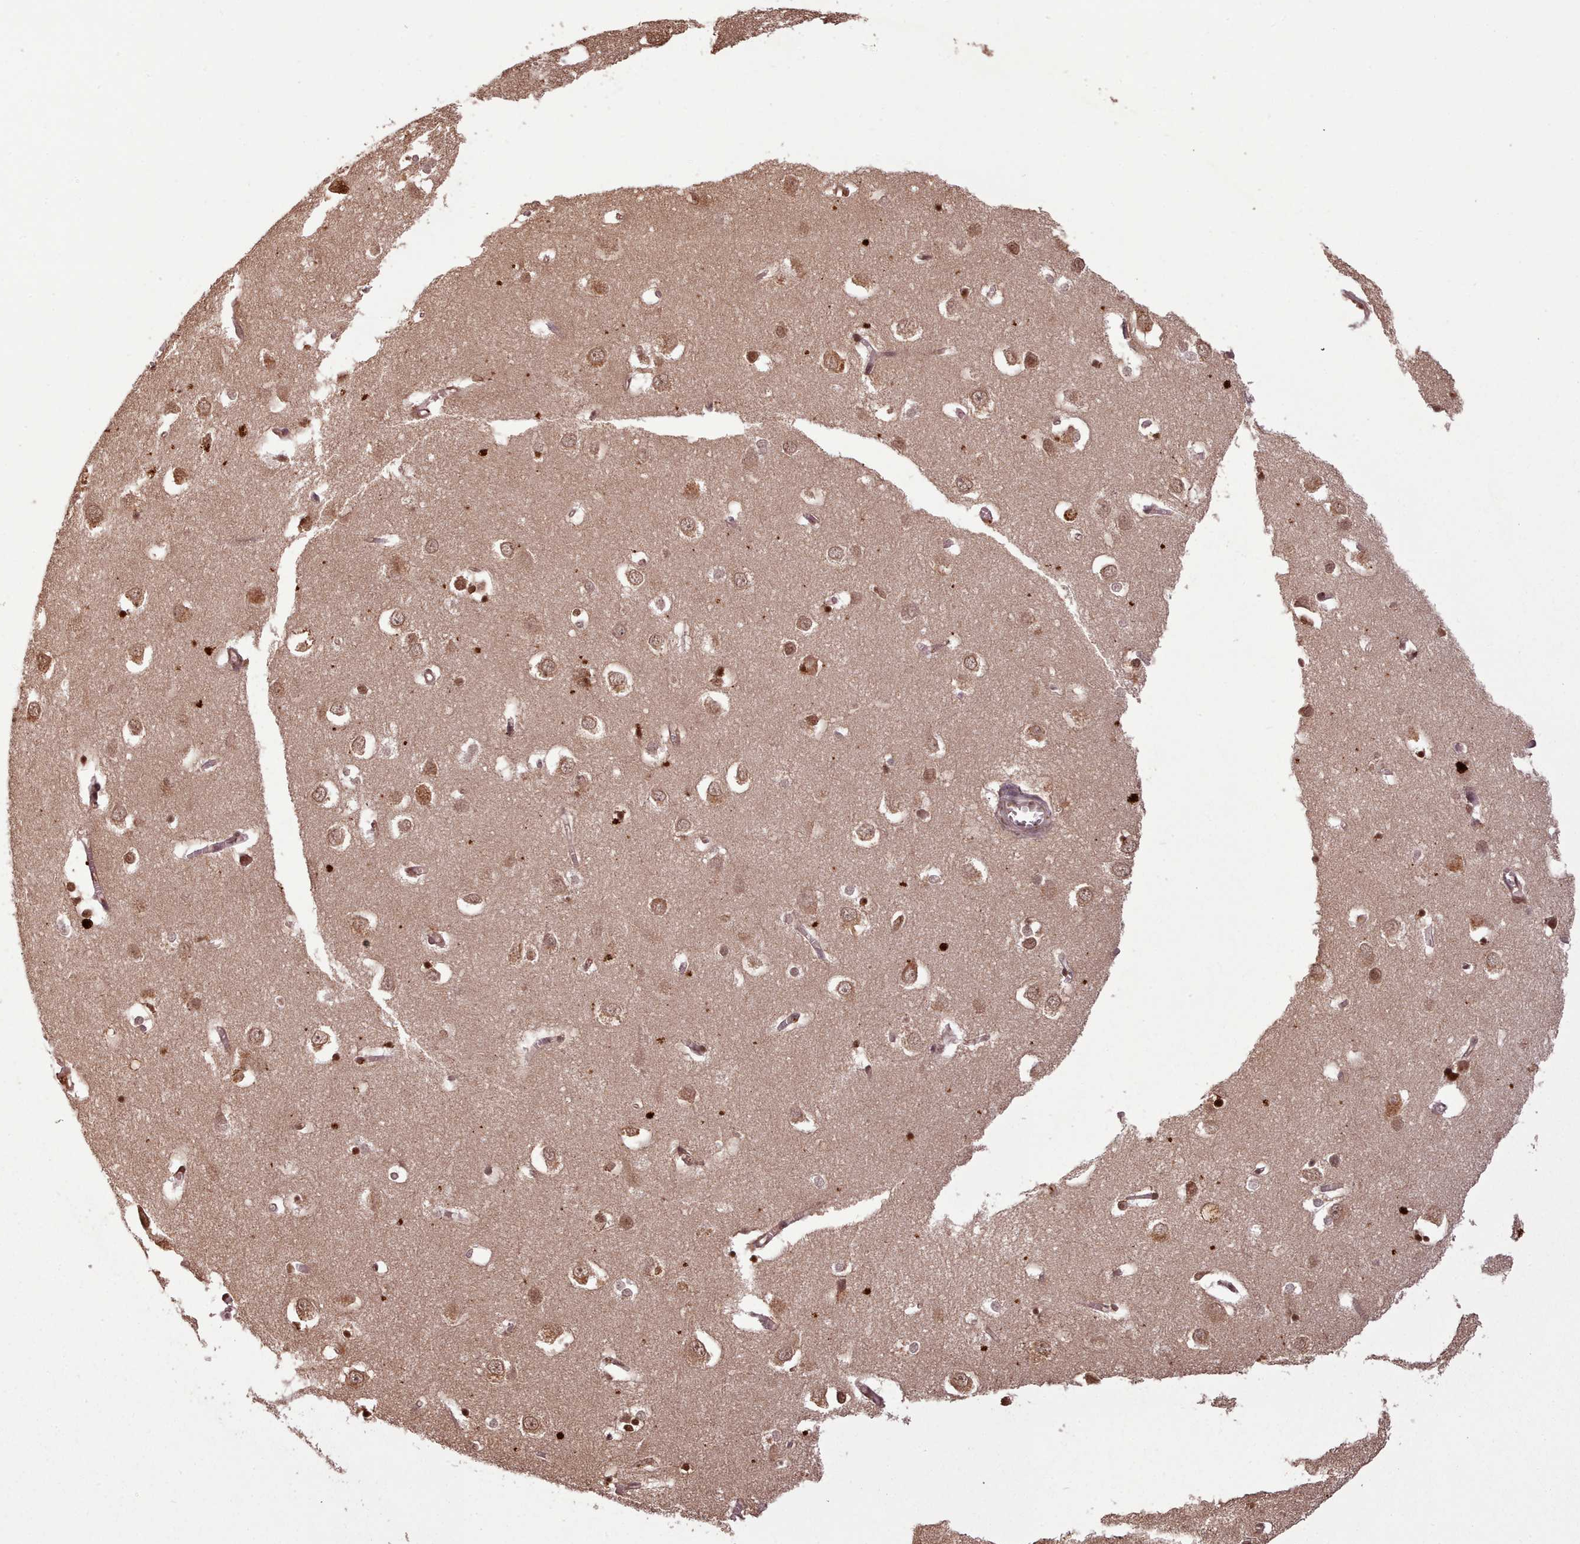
{"staining": {"intensity": "moderate", "quantity": ">75%", "location": "nuclear"}, "tissue": "cerebral cortex", "cell_type": "Endothelial cells", "image_type": "normal", "snomed": [{"axis": "morphology", "description": "Normal tissue, NOS"}, {"axis": "topography", "description": "Cerebral cortex"}], "caption": "This is a histology image of immunohistochemistry (IHC) staining of unremarkable cerebral cortex, which shows moderate expression in the nuclear of endothelial cells.", "gene": "RPS27A", "patient": {"sex": "male", "age": 70}}